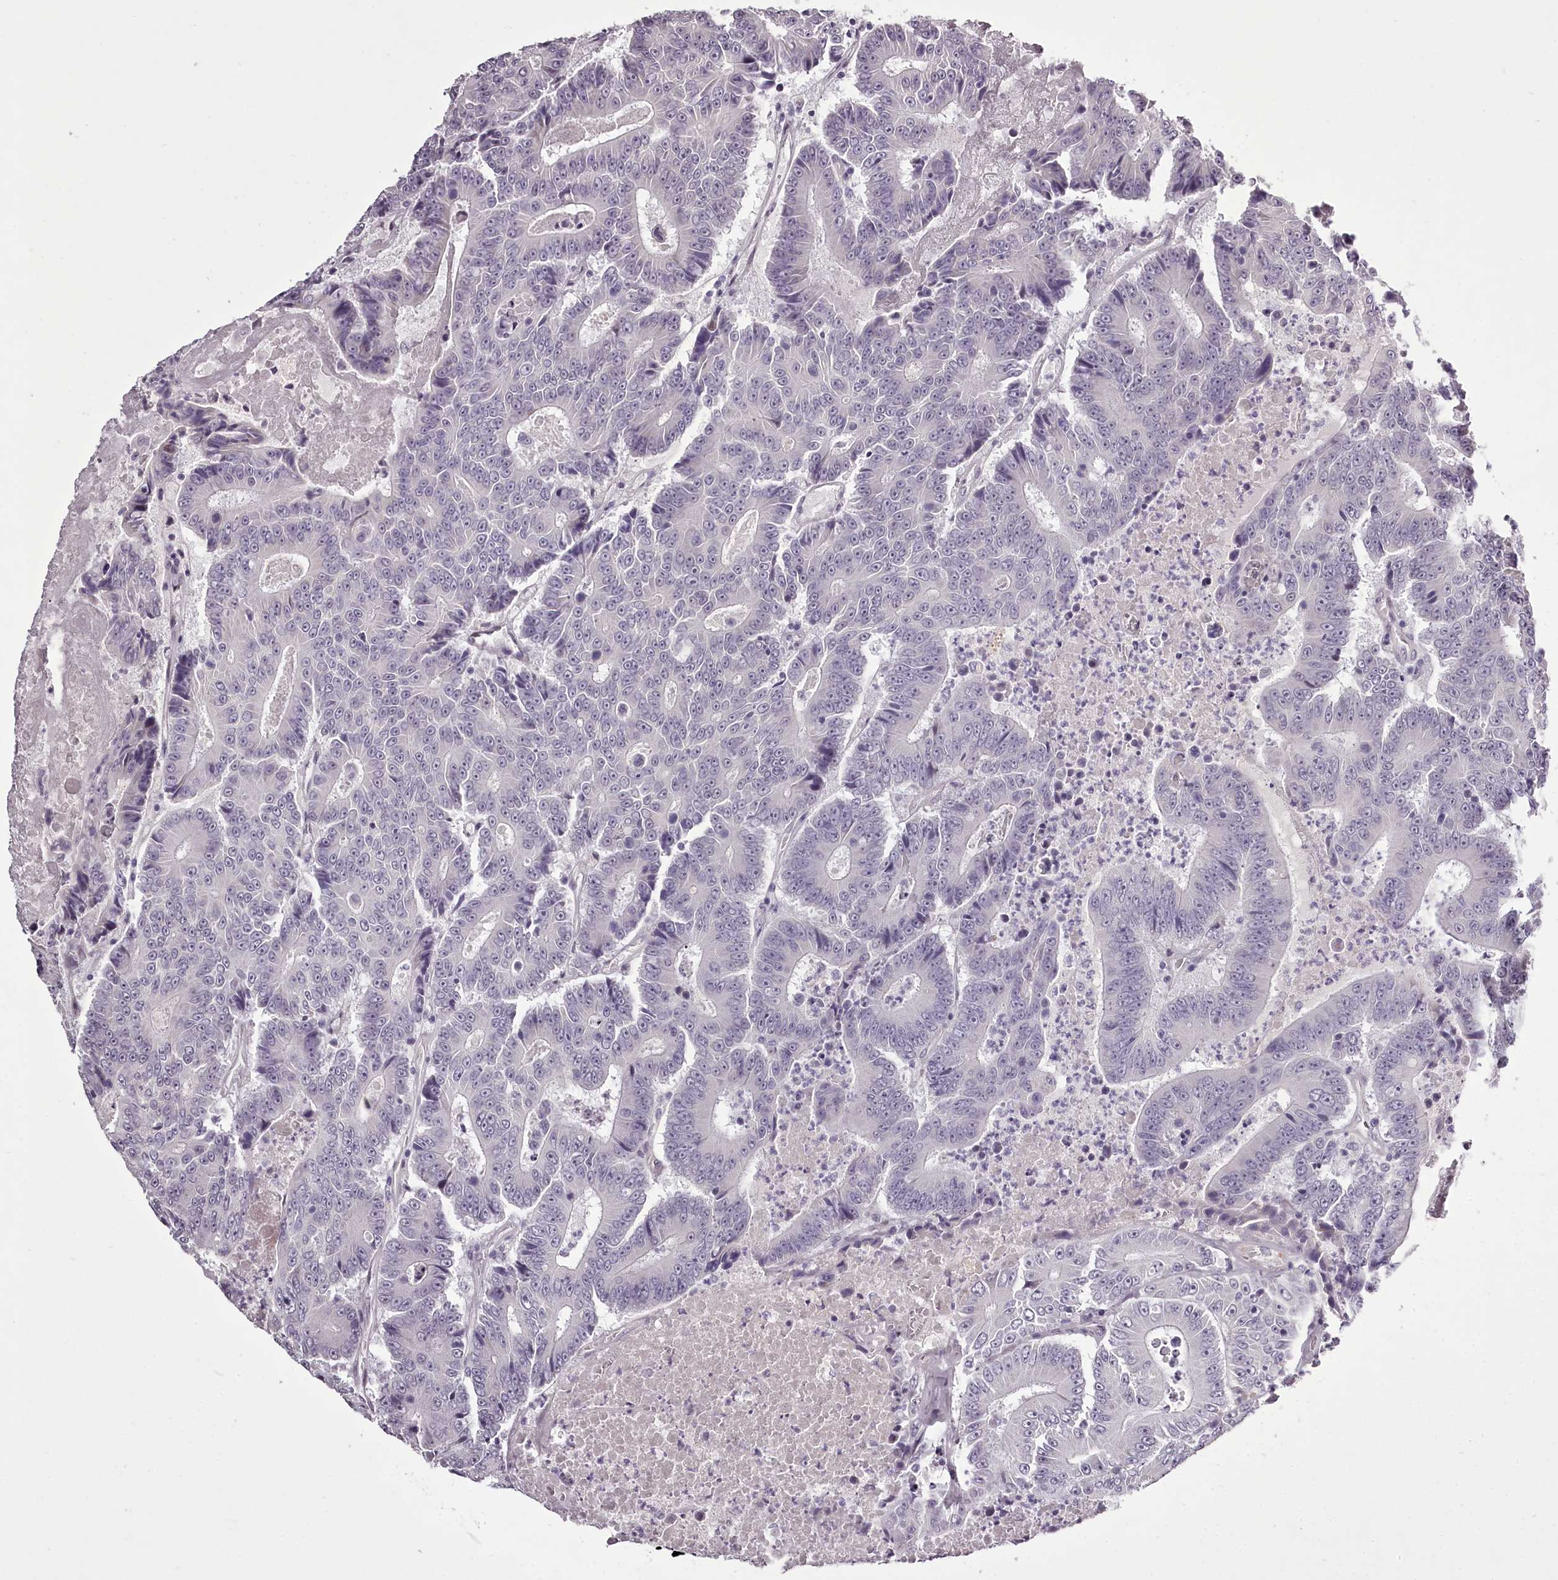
{"staining": {"intensity": "negative", "quantity": "none", "location": "none"}, "tissue": "colorectal cancer", "cell_type": "Tumor cells", "image_type": "cancer", "snomed": [{"axis": "morphology", "description": "Adenocarcinoma, NOS"}, {"axis": "topography", "description": "Colon"}], "caption": "This photomicrograph is of adenocarcinoma (colorectal) stained with immunohistochemistry to label a protein in brown with the nuclei are counter-stained blue. There is no staining in tumor cells.", "gene": "C1orf56", "patient": {"sex": "male", "age": 83}}